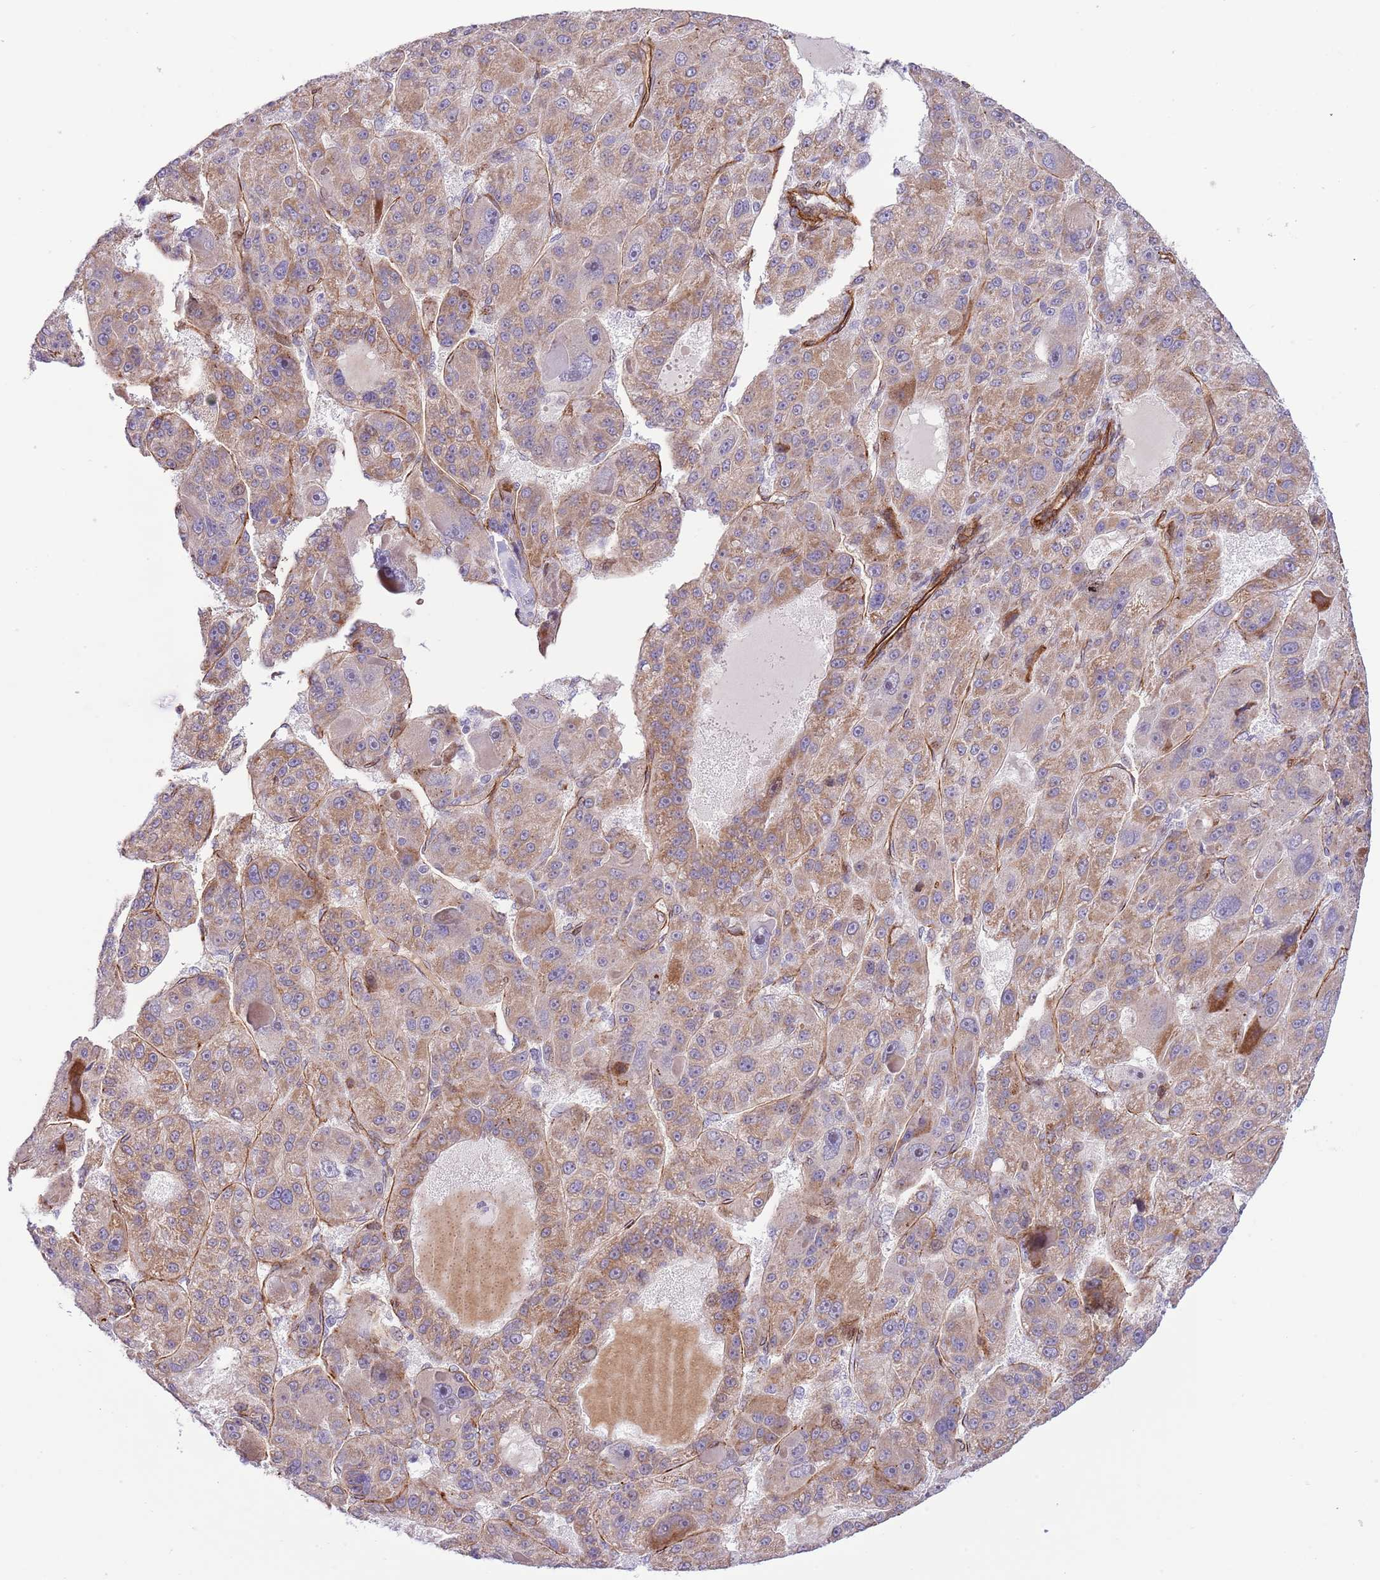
{"staining": {"intensity": "moderate", "quantity": ">75%", "location": "cytoplasmic/membranous"}, "tissue": "liver cancer", "cell_type": "Tumor cells", "image_type": "cancer", "snomed": [{"axis": "morphology", "description": "Carcinoma, Hepatocellular, NOS"}, {"axis": "topography", "description": "Liver"}], "caption": "This histopathology image exhibits immunohistochemistry (IHC) staining of liver hepatocellular carcinoma, with medium moderate cytoplasmic/membranous positivity in approximately >75% of tumor cells.", "gene": "NEK3", "patient": {"sex": "male", "age": 76}}